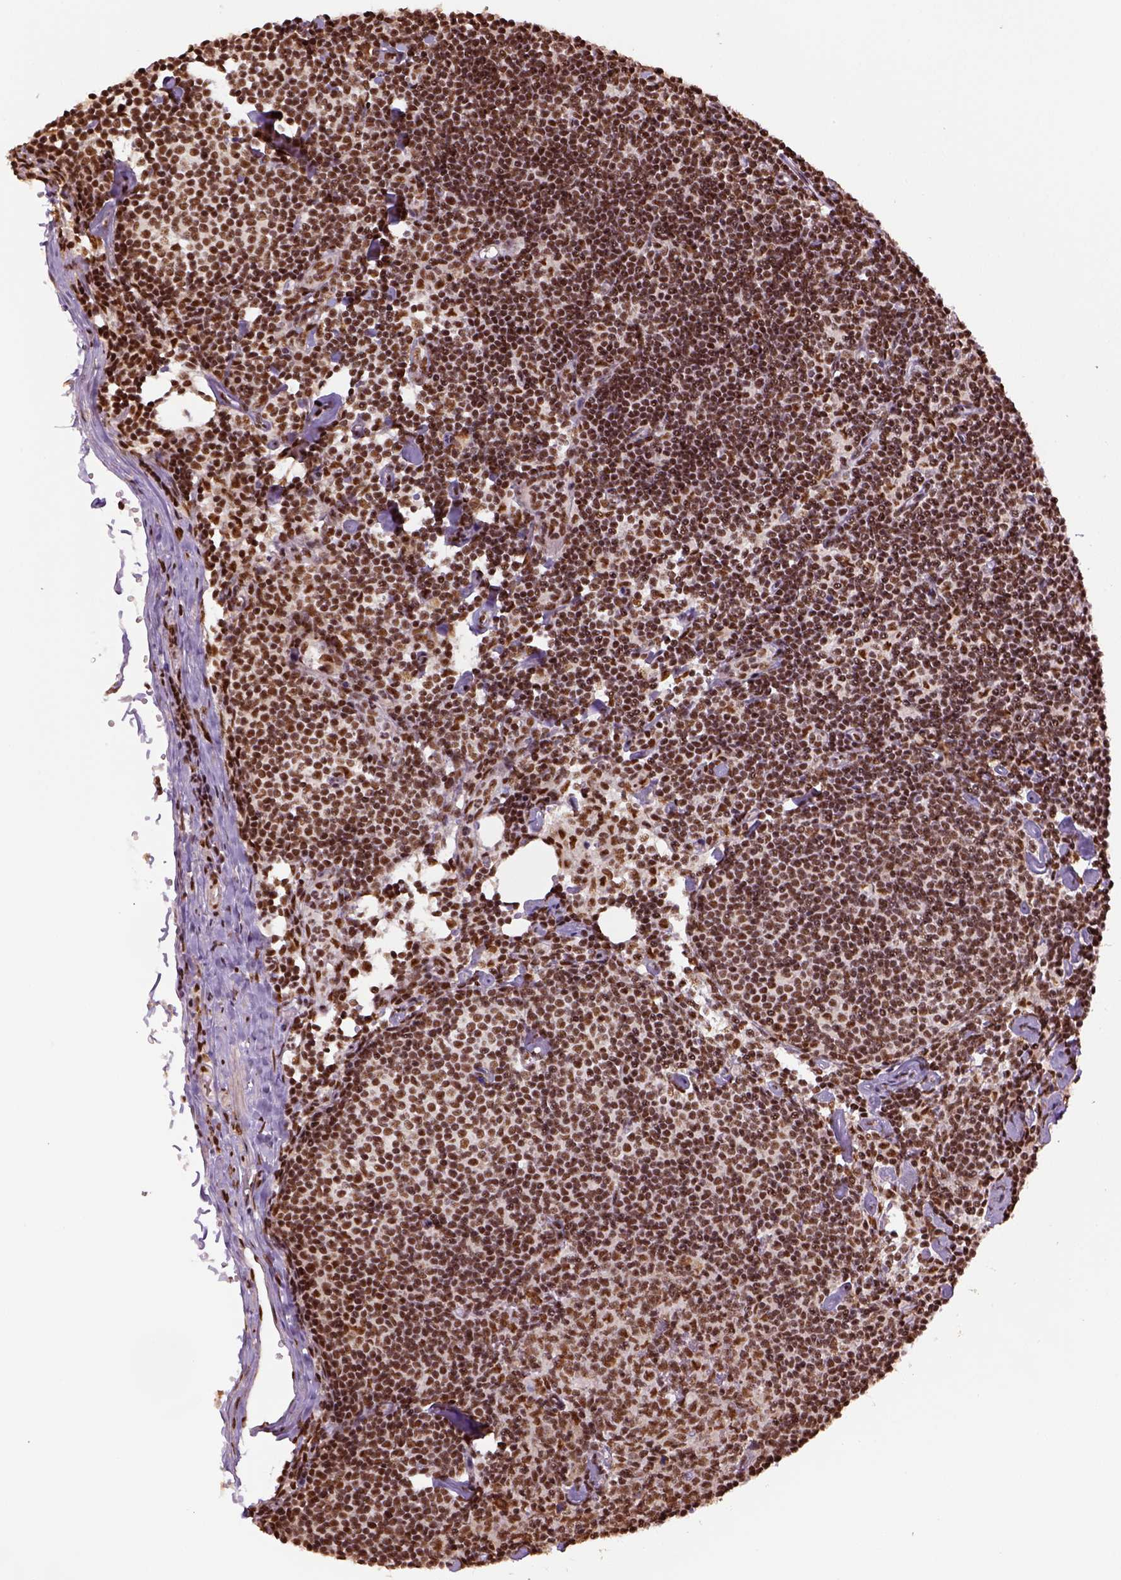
{"staining": {"intensity": "strong", "quantity": ">75%", "location": "nuclear"}, "tissue": "lymph node", "cell_type": "Germinal center cells", "image_type": "normal", "snomed": [{"axis": "morphology", "description": "Normal tissue, NOS"}, {"axis": "topography", "description": "Lymph node"}], "caption": "This photomicrograph reveals immunohistochemistry staining of benign lymph node, with high strong nuclear positivity in about >75% of germinal center cells.", "gene": "CCAR1", "patient": {"sex": "female", "age": 42}}